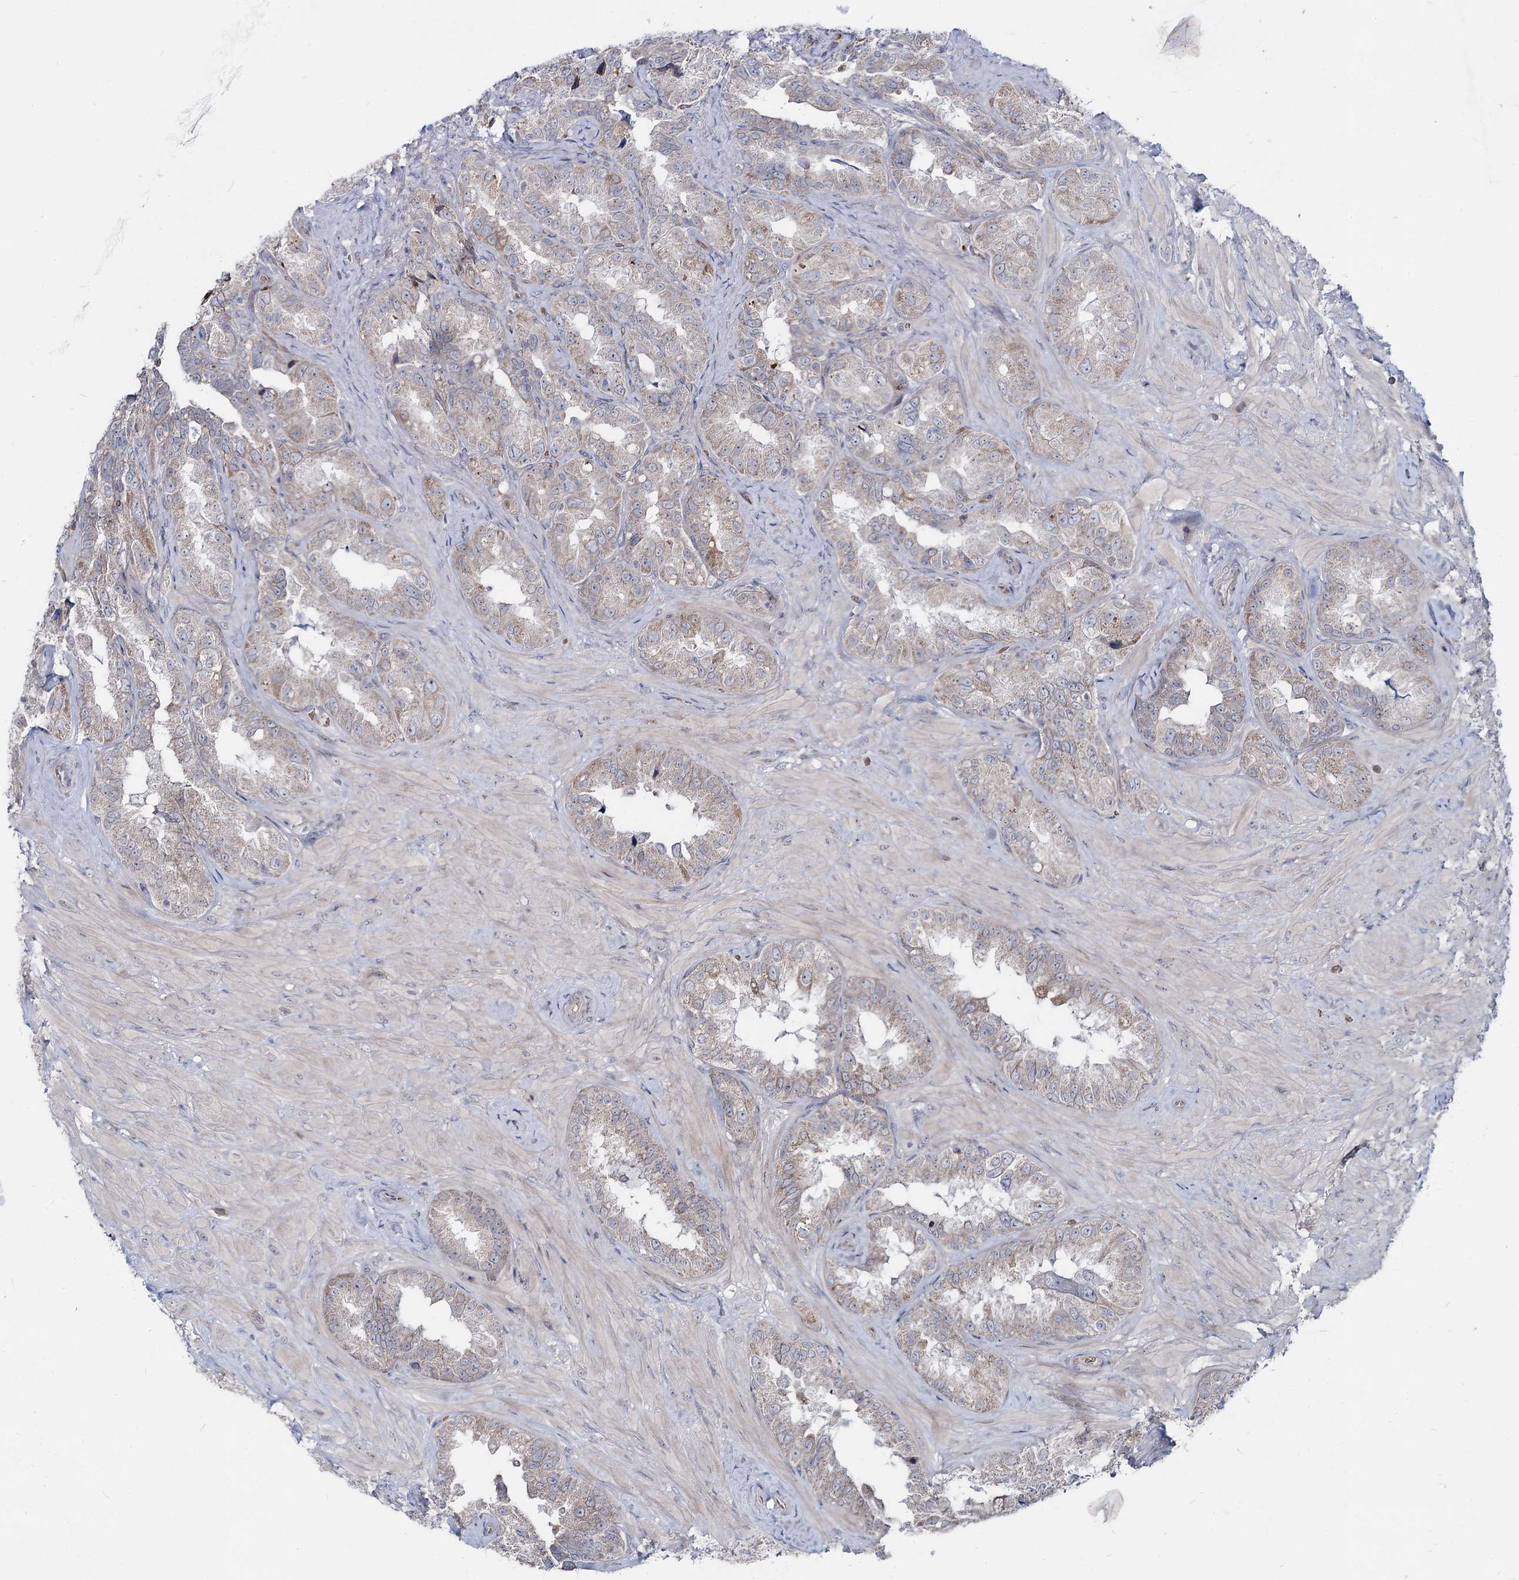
{"staining": {"intensity": "weak", "quantity": "25%-75%", "location": "cytoplasmic/membranous"}, "tissue": "seminal vesicle", "cell_type": "Glandular cells", "image_type": "normal", "snomed": [{"axis": "morphology", "description": "Normal tissue, NOS"}, {"axis": "topography", "description": "Seminal veicle"}, {"axis": "topography", "description": "Peripheral nerve tissue"}], "caption": "An immunohistochemistry micrograph of normal tissue is shown. Protein staining in brown shows weak cytoplasmic/membranous positivity in seminal vesicle within glandular cells. The protein is stained brown, and the nuclei are stained in blue (DAB IHC with brightfield microscopy, high magnification).", "gene": "RNF6", "patient": {"sex": "male", "age": 67}}